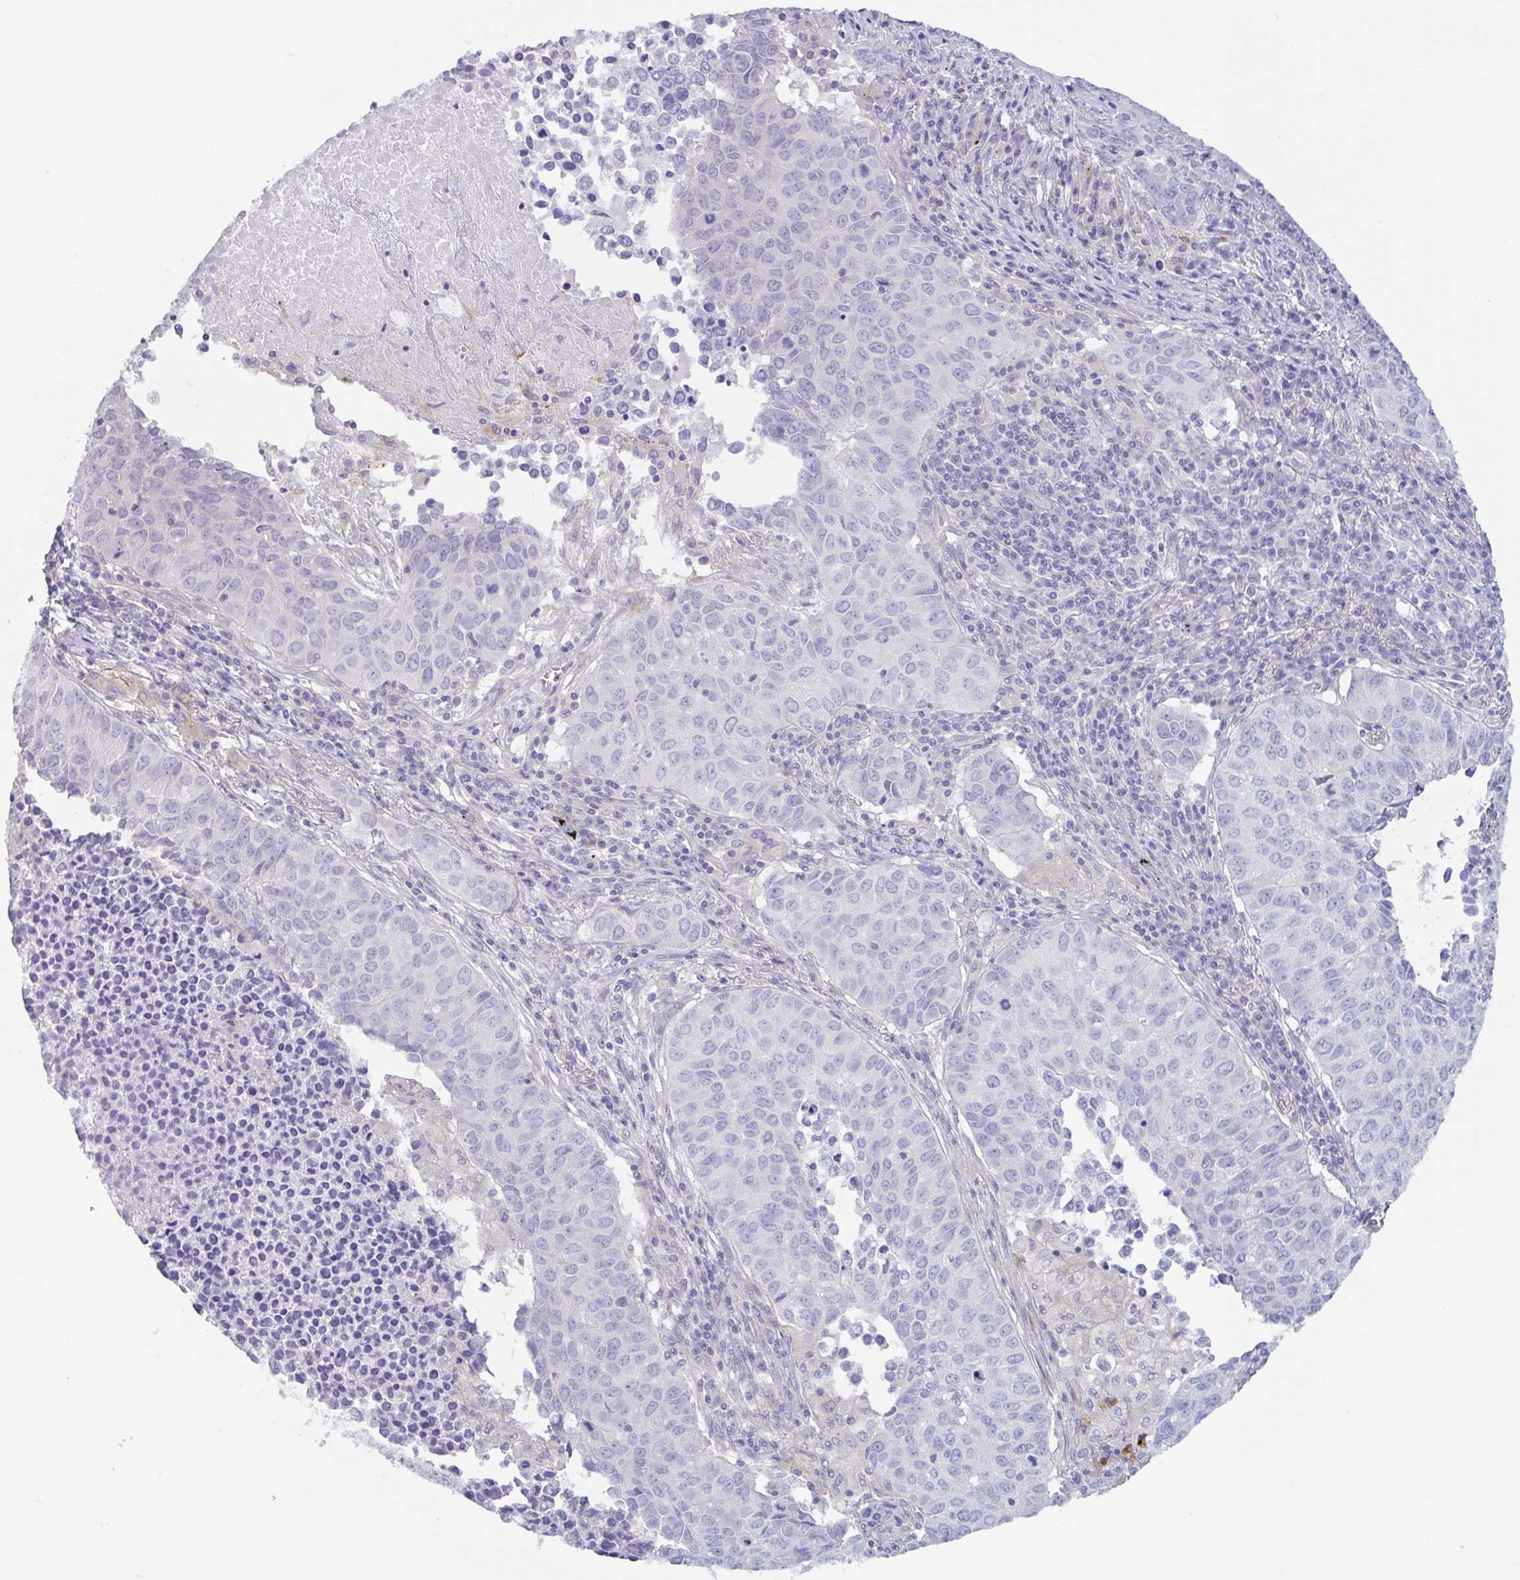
{"staining": {"intensity": "negative", "quantity": "none", "location": "none"}, "tissue": "lung cancer", "cell_type": "Tumor cells", "image_type": "cancer", "snomed": [{"axis": "morphology", "description": "Adenocarcinoma, NOS"}, {"axis": "topography", "description": "Lung"}], "caption": "High power microscopy image of an immunohistochemistry image of lung cancer (adenocarcinoma), revealing no significant expression in tumor cells. The staining was performed using DAB (3,3'-diaminobenzidine) to visualize the protein expression in brown, while the nuclei were stained in blue with hematoxylin (Magnification: 20x).", "gene": "LENG9", "patient": {"sex": "female", "age": 50}}